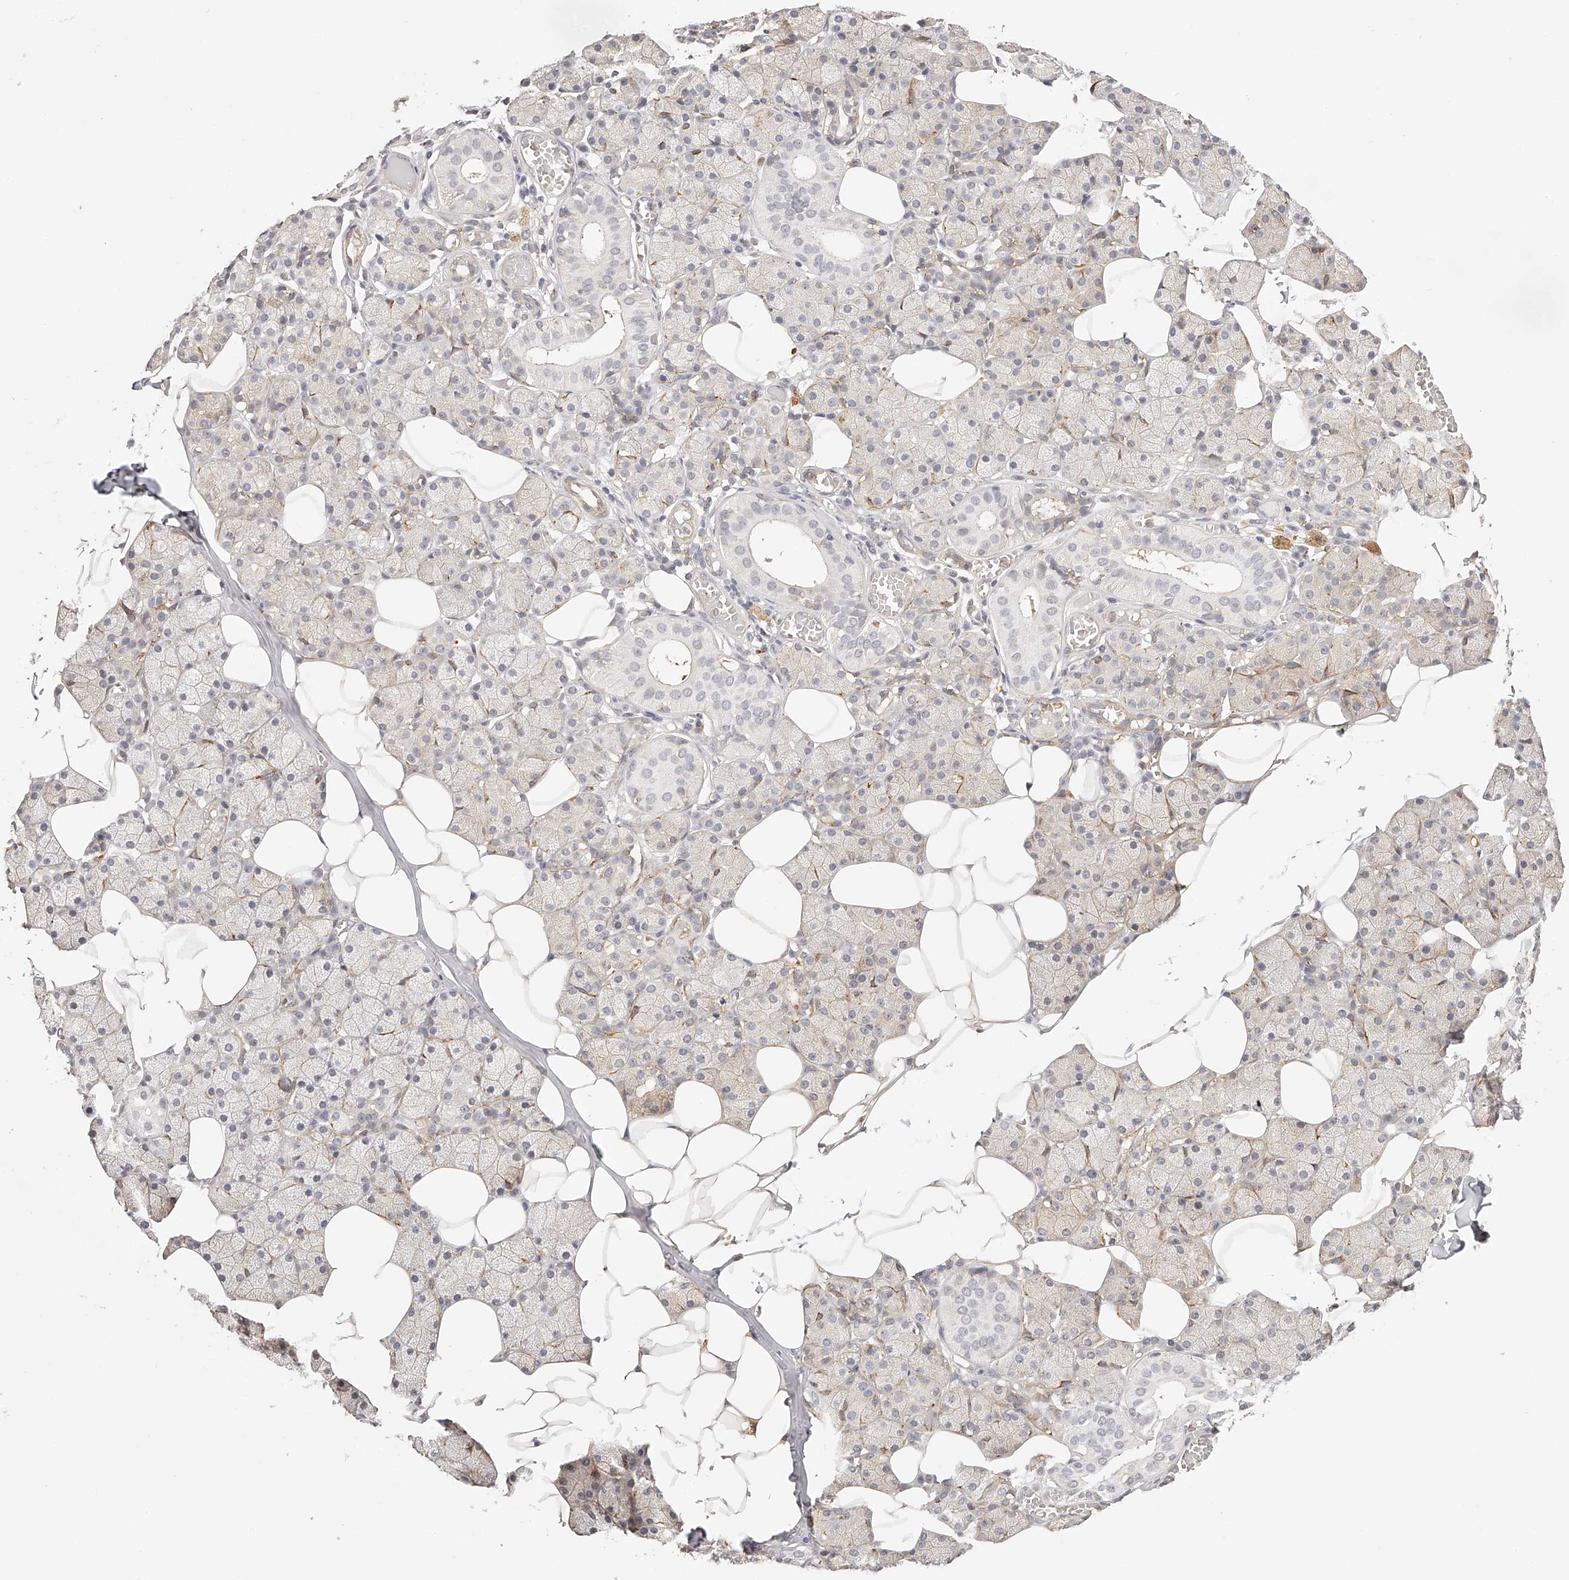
{"staining": {"intensity": "negative", "quantity": "none", "location": "none"}, "tissue": "salivary gland", "cell_type": "Glandular cells", "image_type": "normal", "snomed": [{"axis": "morphology", "description": "Normal tissue, NOS"}, {"axis": "topography", "description": "Salivary gland"}], "caption": "The photomicrograph shows no significant staining in glandular cells of salivary gland.", "gene": "SYNC", "patient": {"sex": "female", "age": 33}}